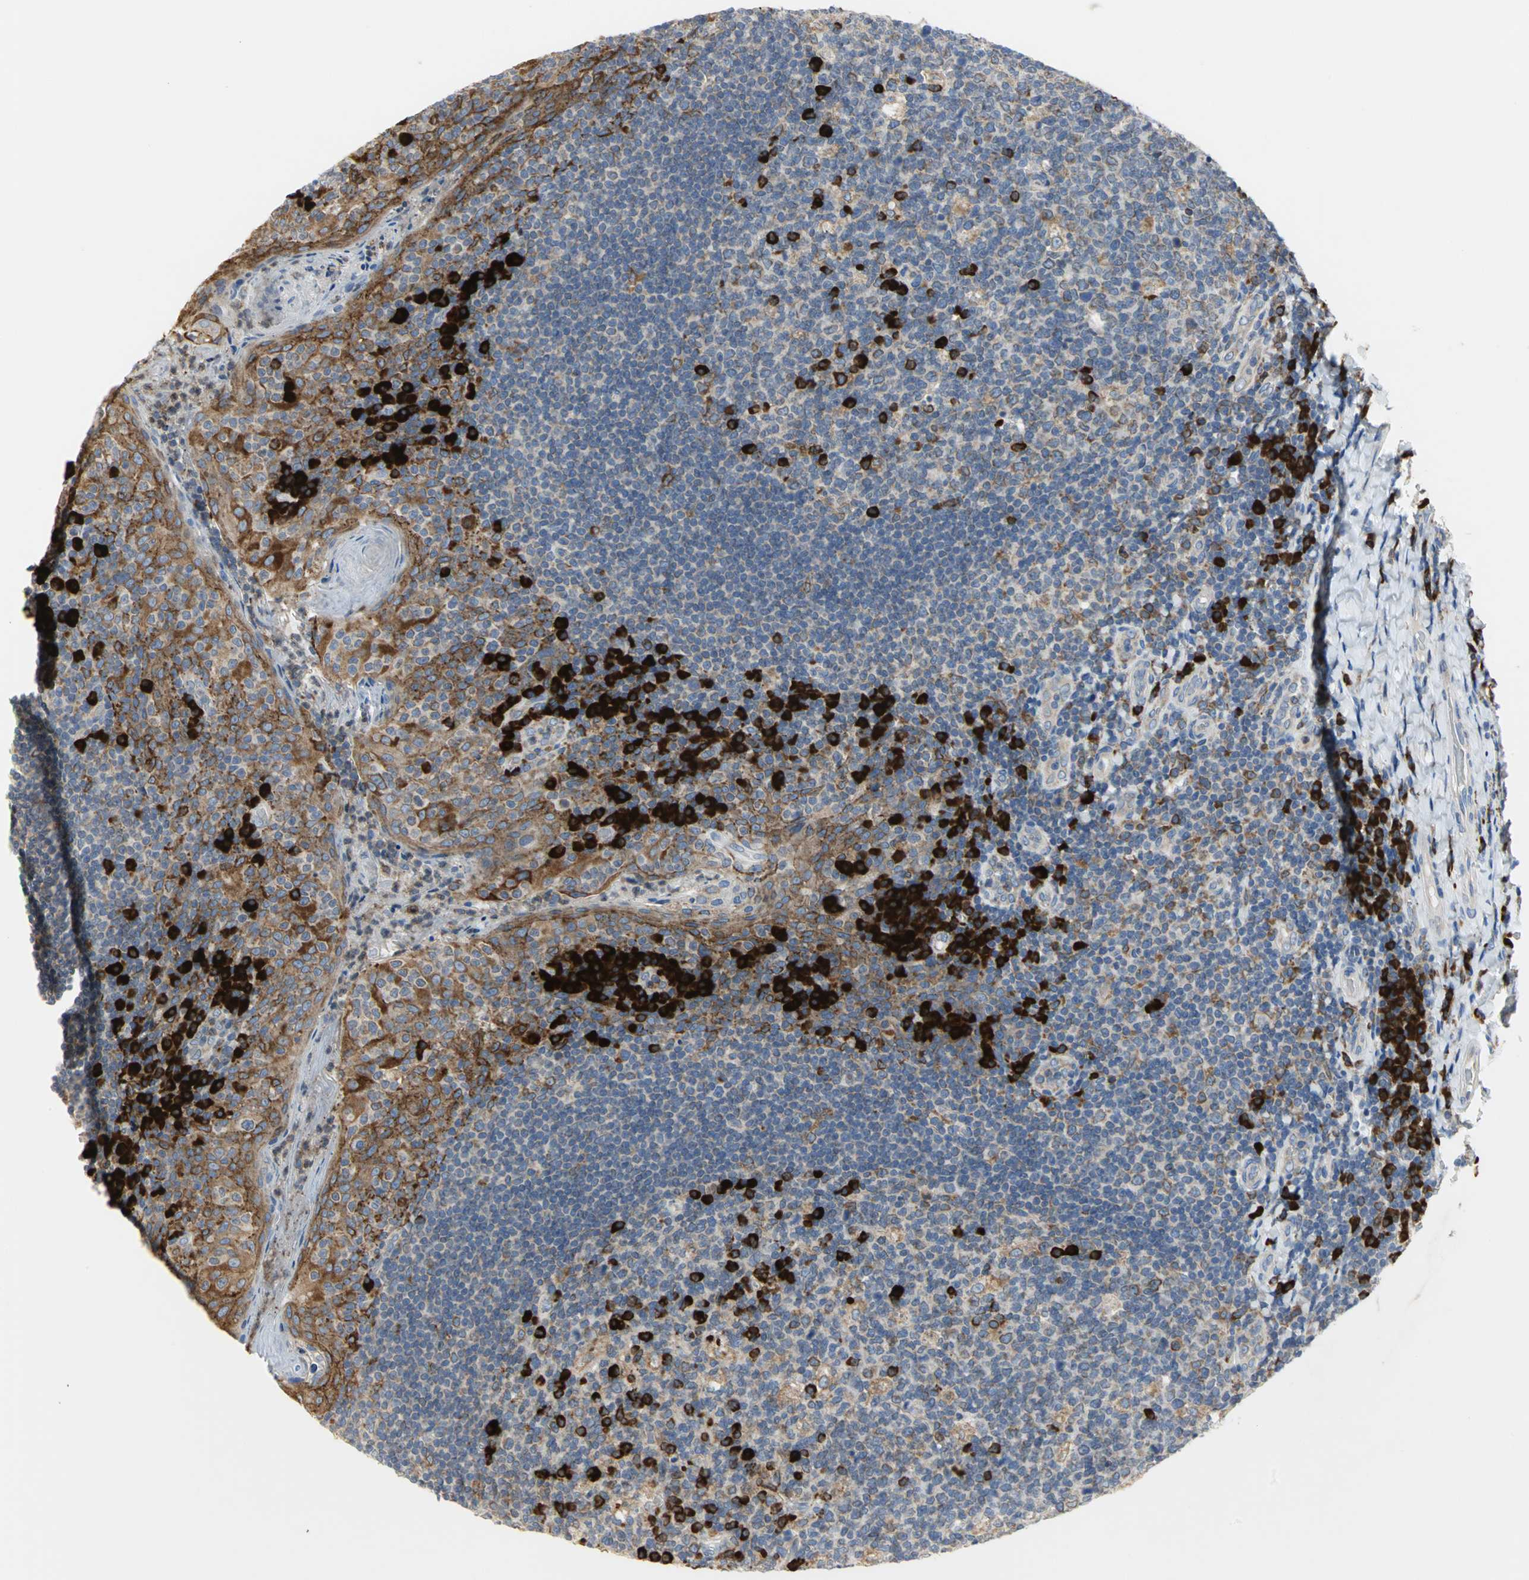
{"staining": {"intensity": "strong", "quantity": "<25%", "location": "cytoplasmic/membranous"}, "tissue": "tonsil", "cell_type": "Germinal center cells", "image_type": "normal", "snomed": [{"axis": "morphology", "description": "Normal tissue, NOS"}, {"axis": "topography", "description": "Tonsil"}], "caption": "A high-resolution photomicrograph shows immunohistochemistry (IHC) staining of normal tonsil, which demonstrates strong cytoplasmic/membranous expression in approximately <25% of germinal center cells.", "gene": "SDF2L1", "patient": {"sex": "male", "age": 17}}